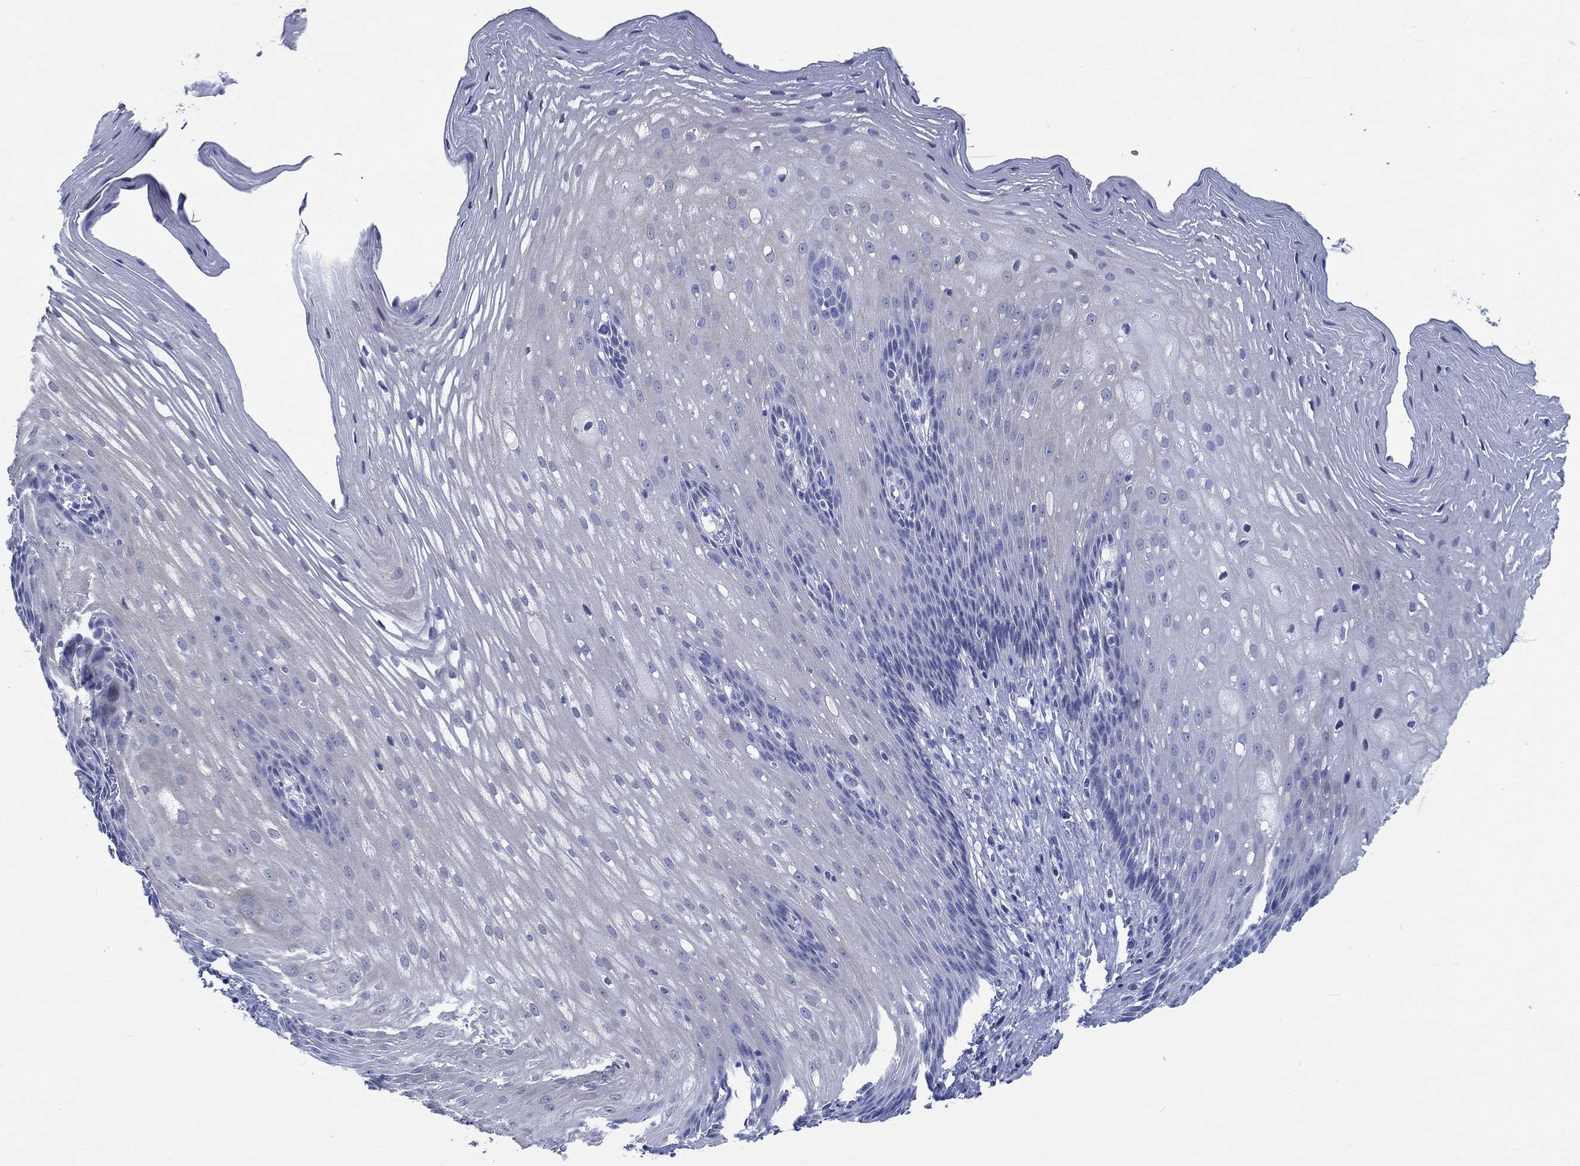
{"staining": {"intensity": "negative", "quantity": "none", "location": "none"}, "tissue": "esophagus", "cell_type": "Squamous epithelial cells", "image_type": "normal", "snomed": [{"axis": "morphology", "description": "Normal tissue, NOS"}, {"axis": "topography", "description": "Esophagus"}], "caption": "High magnification brightfield microscopy of unremarkable esophagus stained with DAB (3,3'-diaminobenzidine) (brown) and counterstained with hematoxylin (blue): squamous epithelial cells show no significant expression. Nuclei are stained in blue.", "gene": "C4orf47", "patient": {"sex": "male", "age": 76}}